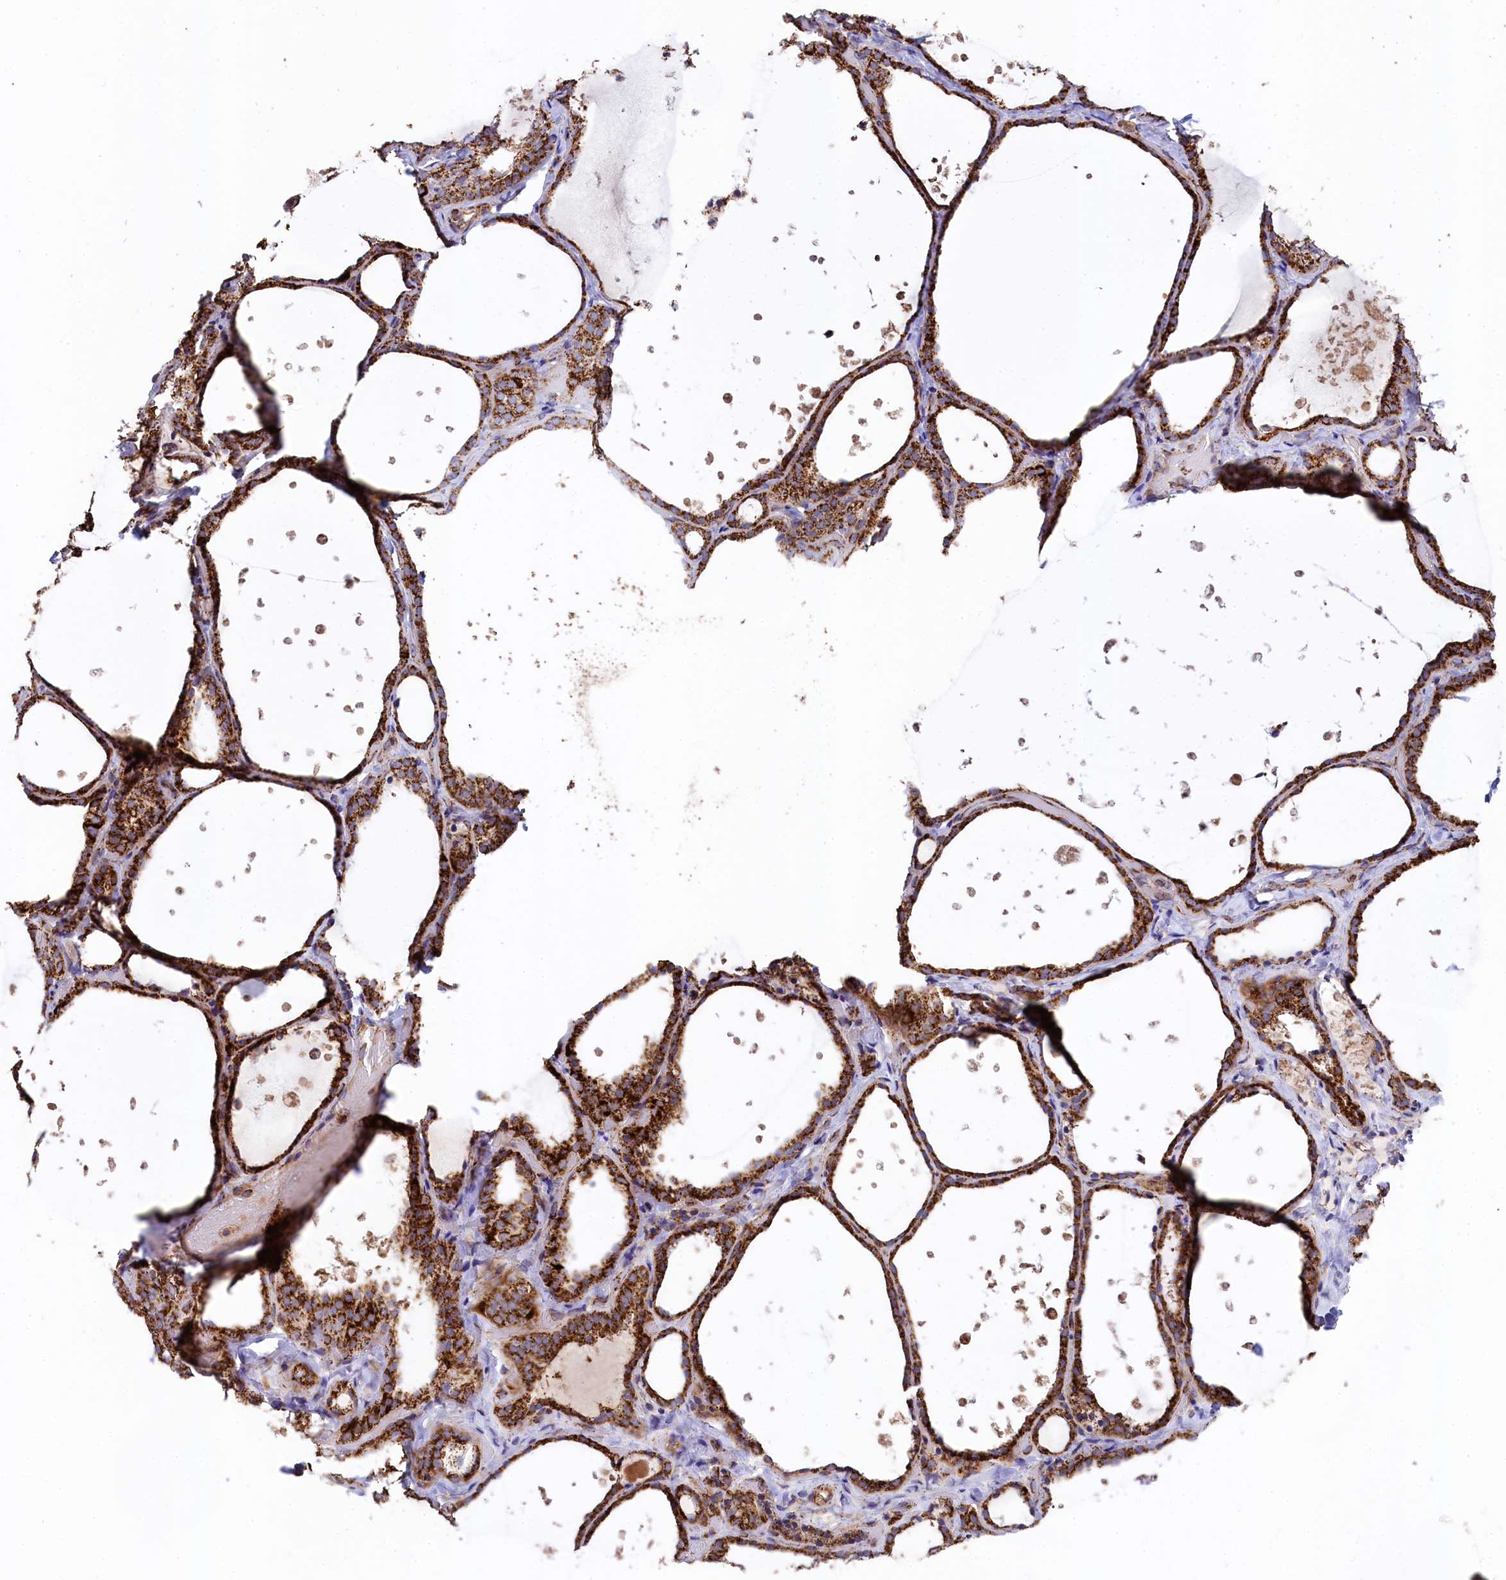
{"staining": {"intensity": "strong", "quantity": ">75%", "location": "cytoplasmic/membranous"}, "tissue": "thyroid gland", "cell_type": "Glandular cells", "image_type": "normal", "snomed": [{"axis": "morphology", "description": "Normal tissue, NOS"}, {"axis": "topography", "description": "Thyroid gland"}], "caption": "A high amount of strong cytoplasmic/membranous expression is seen in about >75% of glandular cells in normal thyroid gland. (Stains: DAB (3,3'-diaminobenzidine) in brown, nuclei in blue, Microscopy: brightfield microscopy at high magnification).", "gene": "CLYBL", "patient": {"sex": "female", "age": 44}}